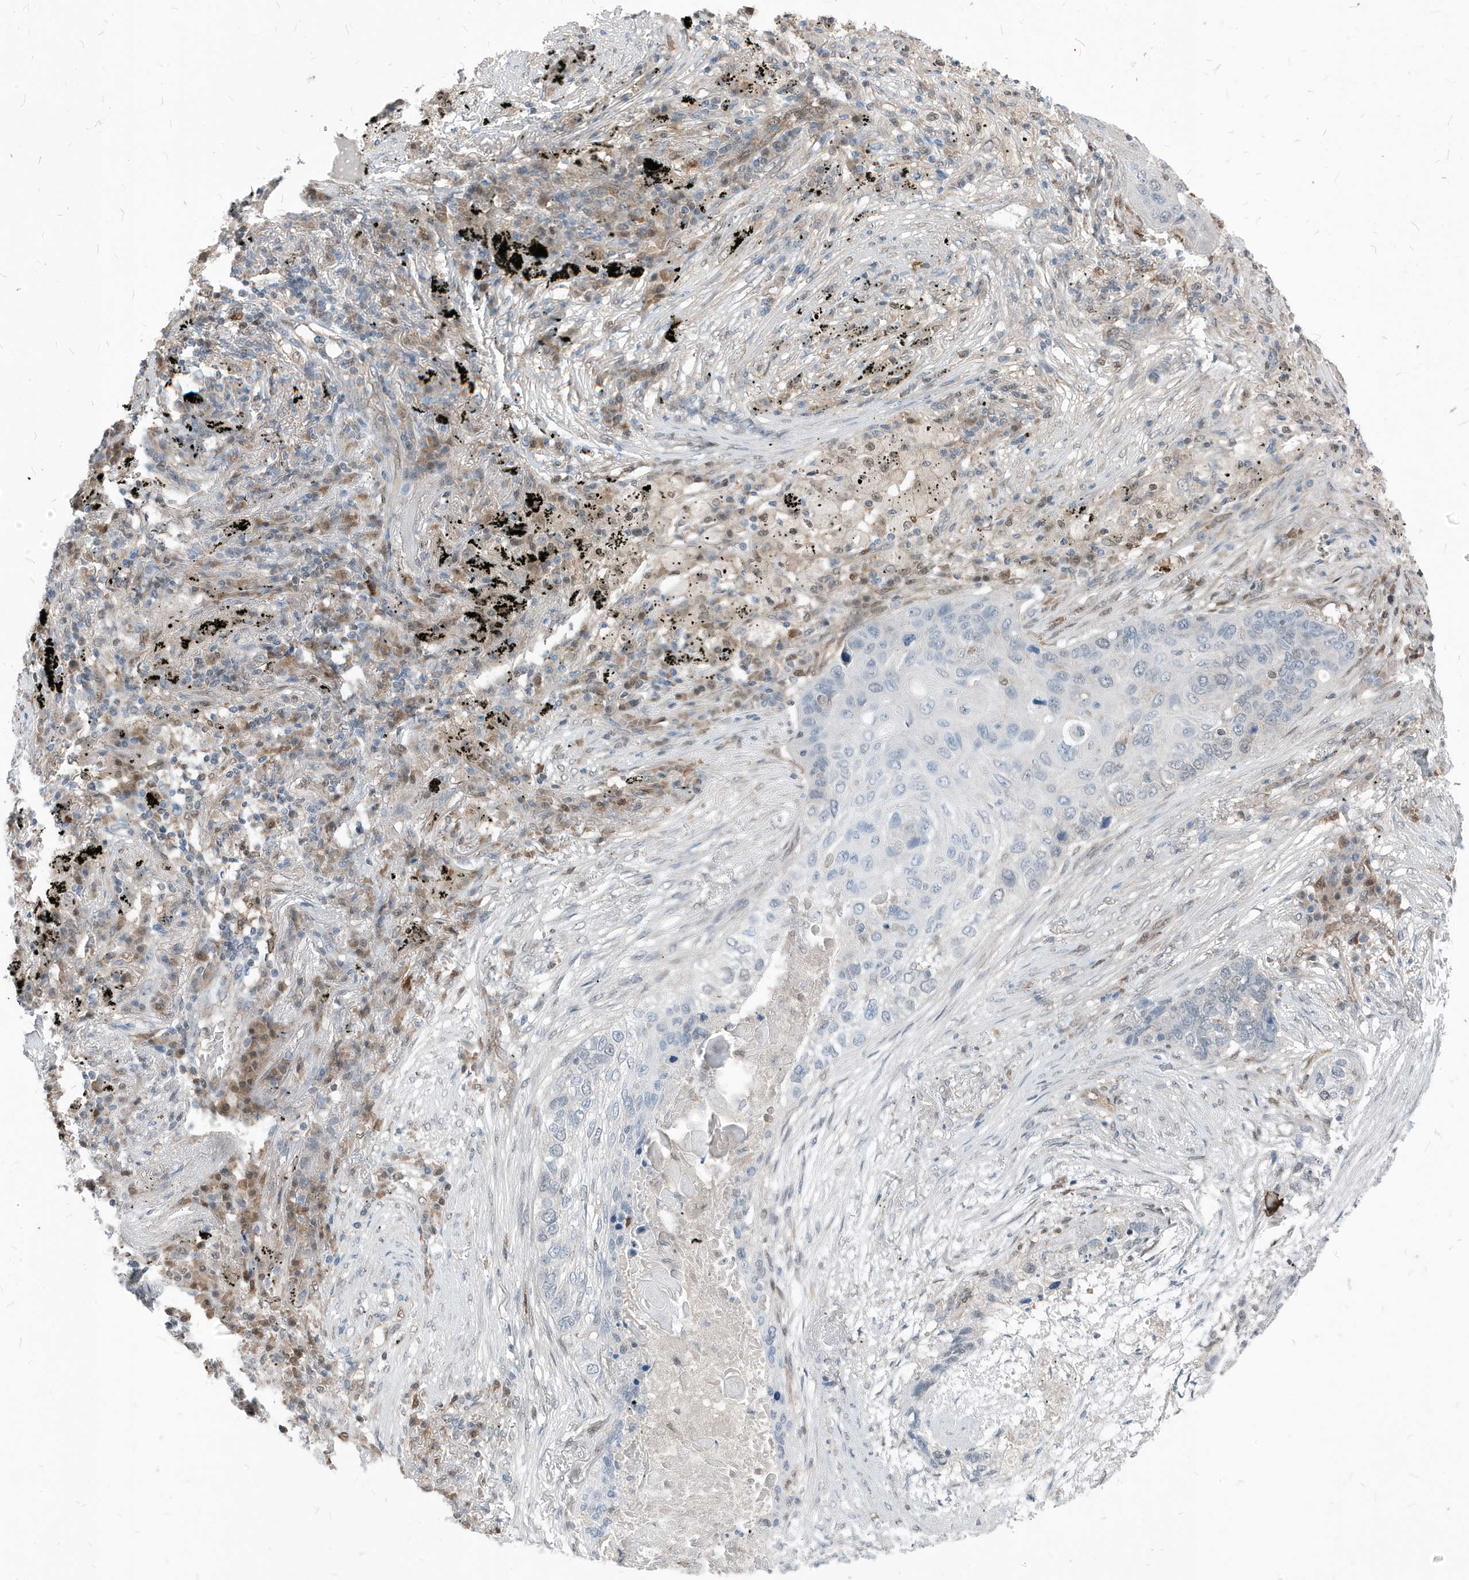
{"staining": {"intensity": "negative", "quantity": "none", "location": "none"}, "tissue": "lung cancer", "cell_type": "Tumor cells", "image_type": "cancer", "snomed": [{"axis": "morphology", "description": "Squamous cell carcinoma, NOS"}, {"axis": "topography", "description": "Lung"}], "caption": "Human lung squamous cell carcinoma stained for a protein using IHC shows no staining in tumor cells.", "gene": "NCOA7", "patient": {"sex": "female", "age": 63}}